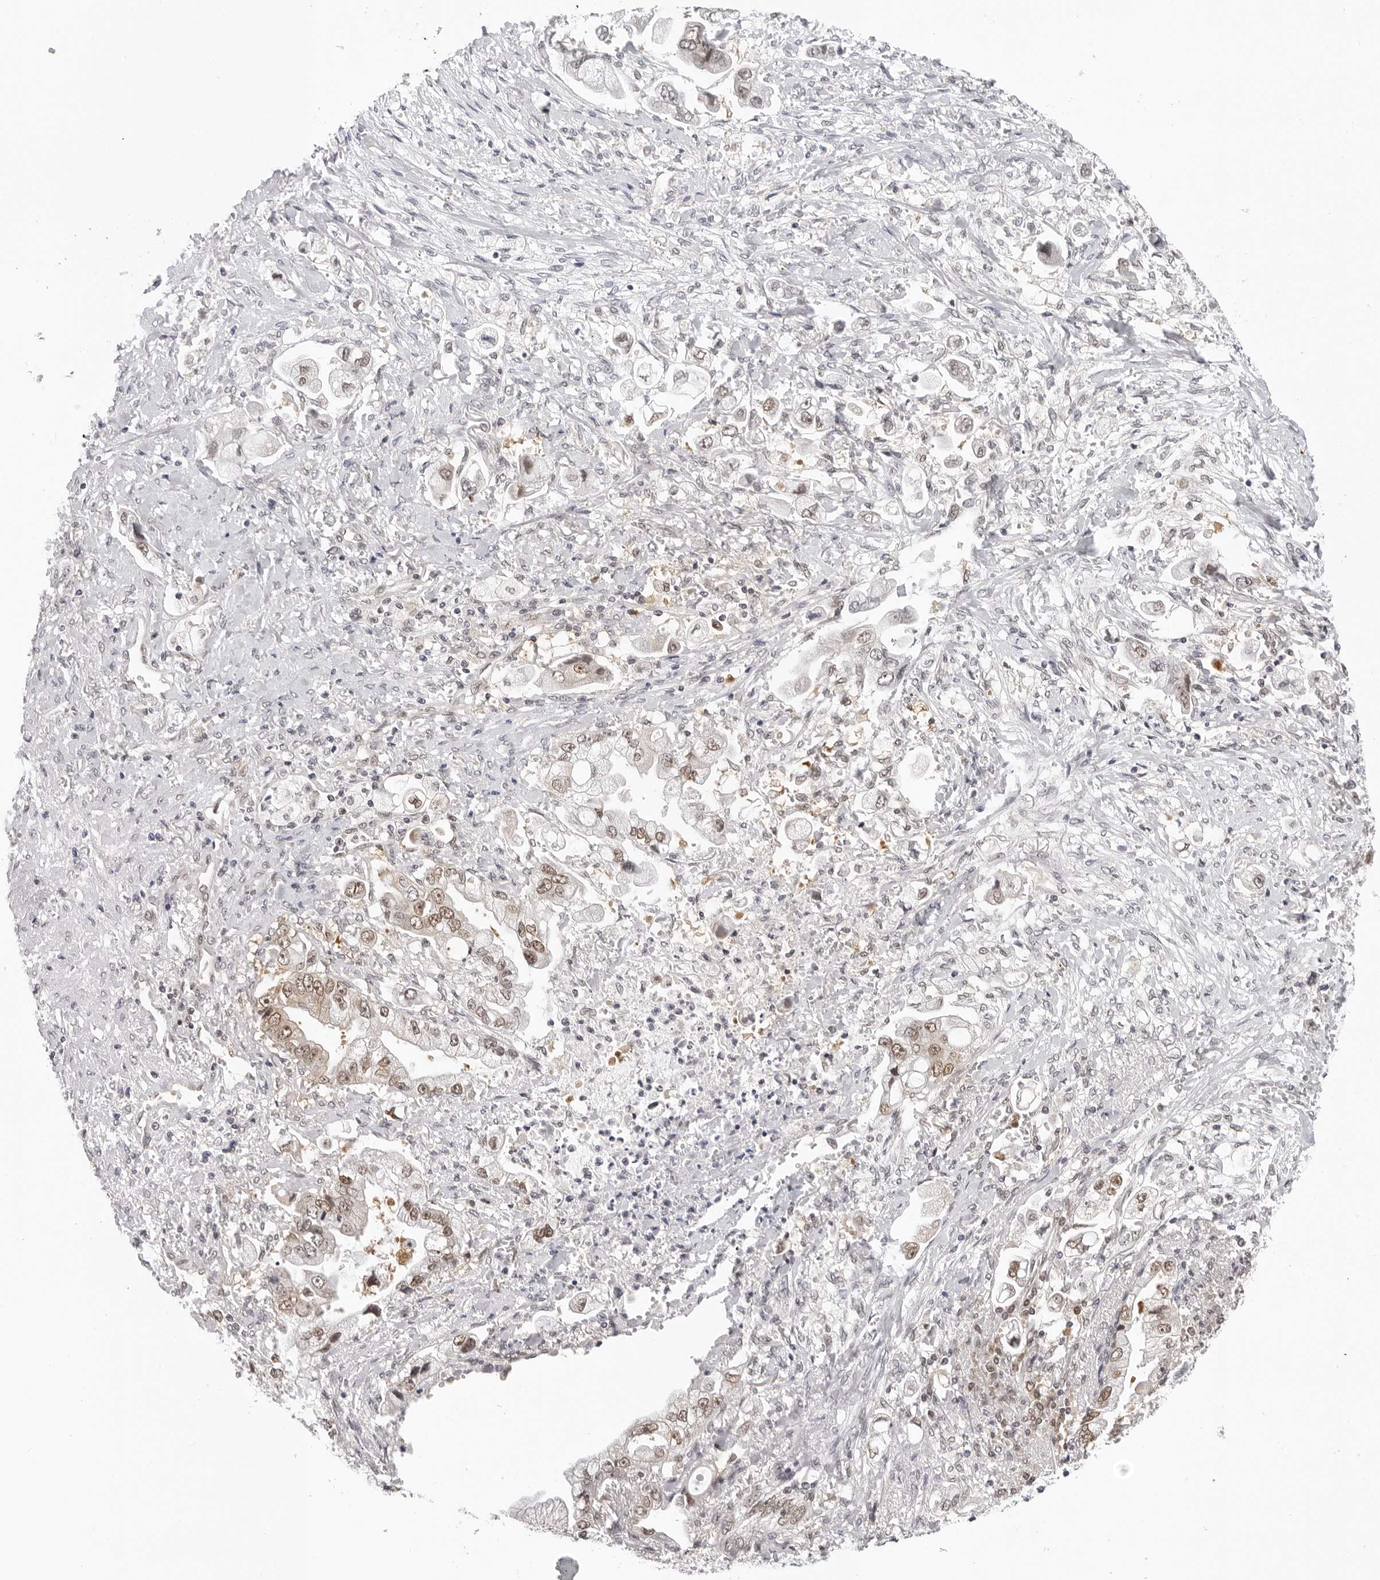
{"staining": {"intensity": "moderate", "quantity": "<25%", "location": "nuclear"}, "tissue": "stomach cancer", "cell_type": "Tumor cells", "image_type": "cancer", "snomed": [{"axis": "morphology", "description": "Adenocarcinoma, NOS"}, {"axis": "topography", "description": "Stomach"}], "caption": "Stomach cancer (adenocarcinoma) tissue exhibits moderate nuclear expression in about <25% of tumor cells, visualized by immunohistochemistry.", "gene": "WDR77", "patient": {"sex": "male", "age": 62}}